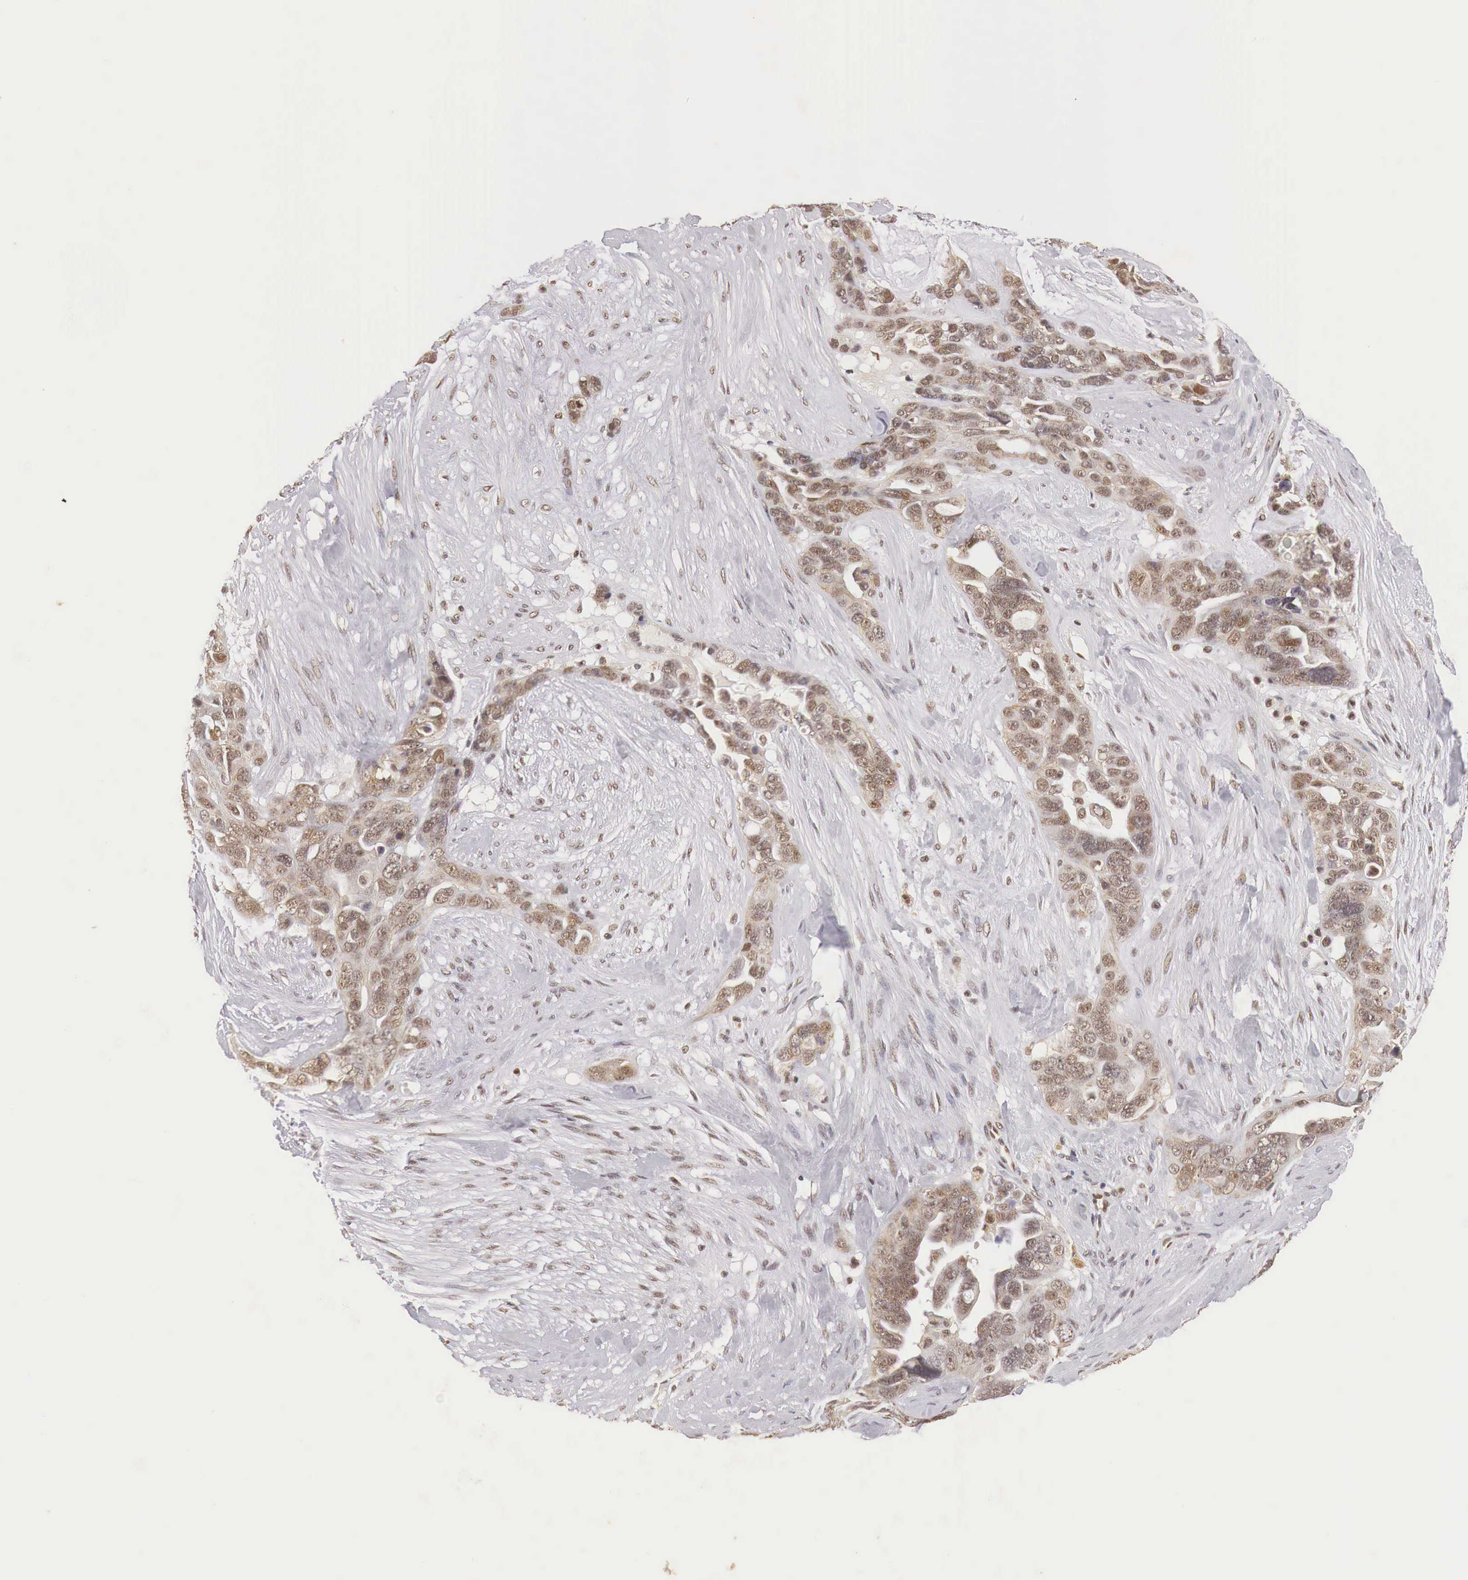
{"staining": {"intensity": "weak", "quantity": ">75%", "location": "cytoplasmic/membranous,nuclear"}, "tissue": "ovarian cancer", "cell_type": "Tumor cells", "image_type": "cancer", "snomed": [{"axis": "morphology", "description": "Cystadenocarcinoma, serous, NOS"}, {"axis": "topography", "description": "Ovary"}], "caption": "Brown immunohistochemical staining in ovarian serous cystadenocarcinoma exhibits weak cytoplasmic/membranous and nuclear staining in about >75% of tumor cells.", "gene": "GPKOW", "patient": {"sex": "female", "age": 63}}